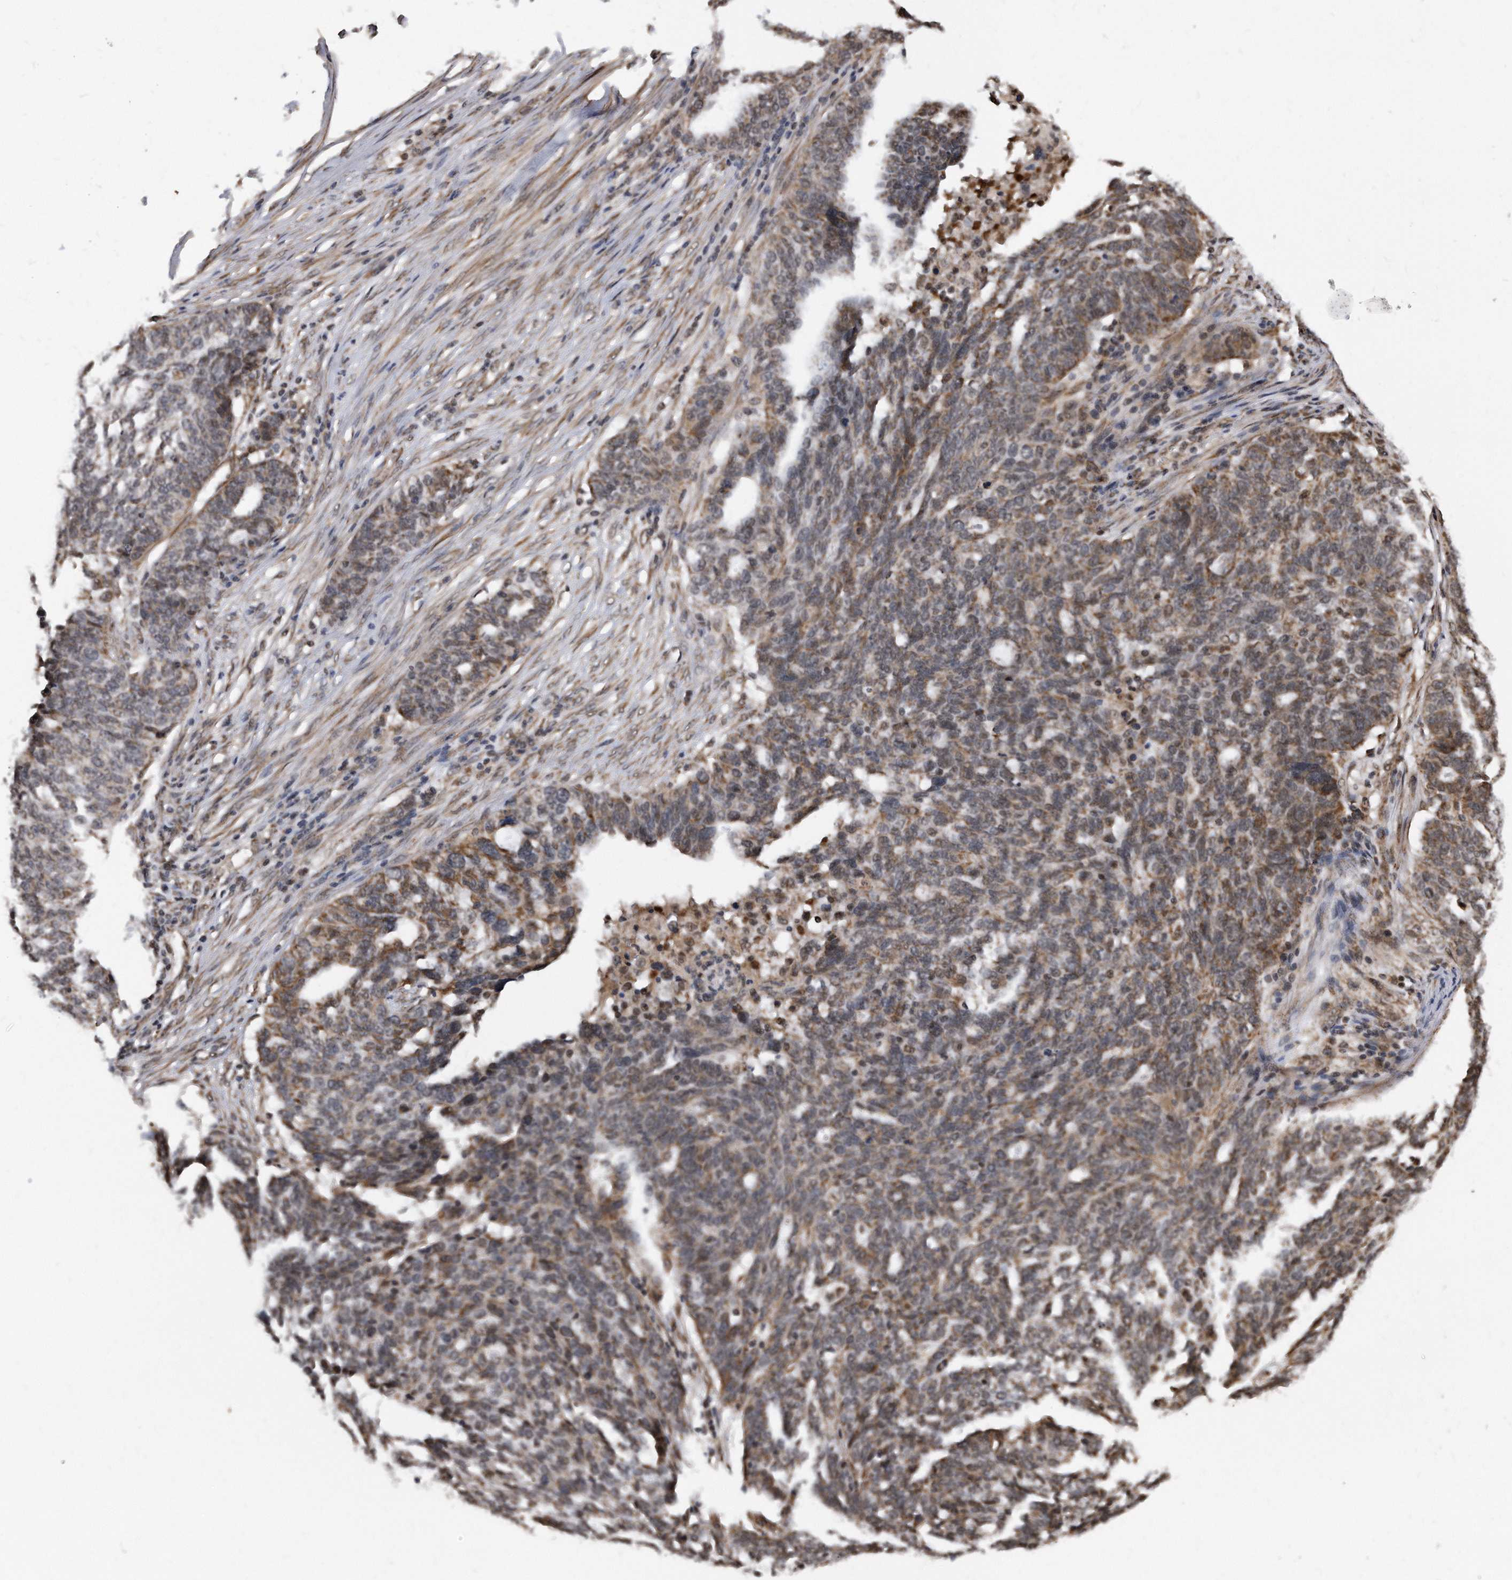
{"staining": {"intensity": "moderate", "quantity": ">75%", "location": "cytoplasmic/membranous"}, "tissue": "ovarian cancer", "cell_type": "Tumor cells", "image_type": "cancer", "snomed": [{"axis": "morphology", "description": "Cystadenocarcinoma, serous, NOS"}, {"axis": "topography", "description": "Ovary"}], "caption": "Immunohistochemical staining of human ovarian serous cystadenocarcinoma reveals moderate cytoplasmic/membranous protein positivity in about >75% of tumor cells. The staining was performed using DAB, with brown indicating positive protein expression. Nuclei are stained blue with hematoxylin.", "gene": "DUSP22", "patient": {"sex": "female", "age": 59}}